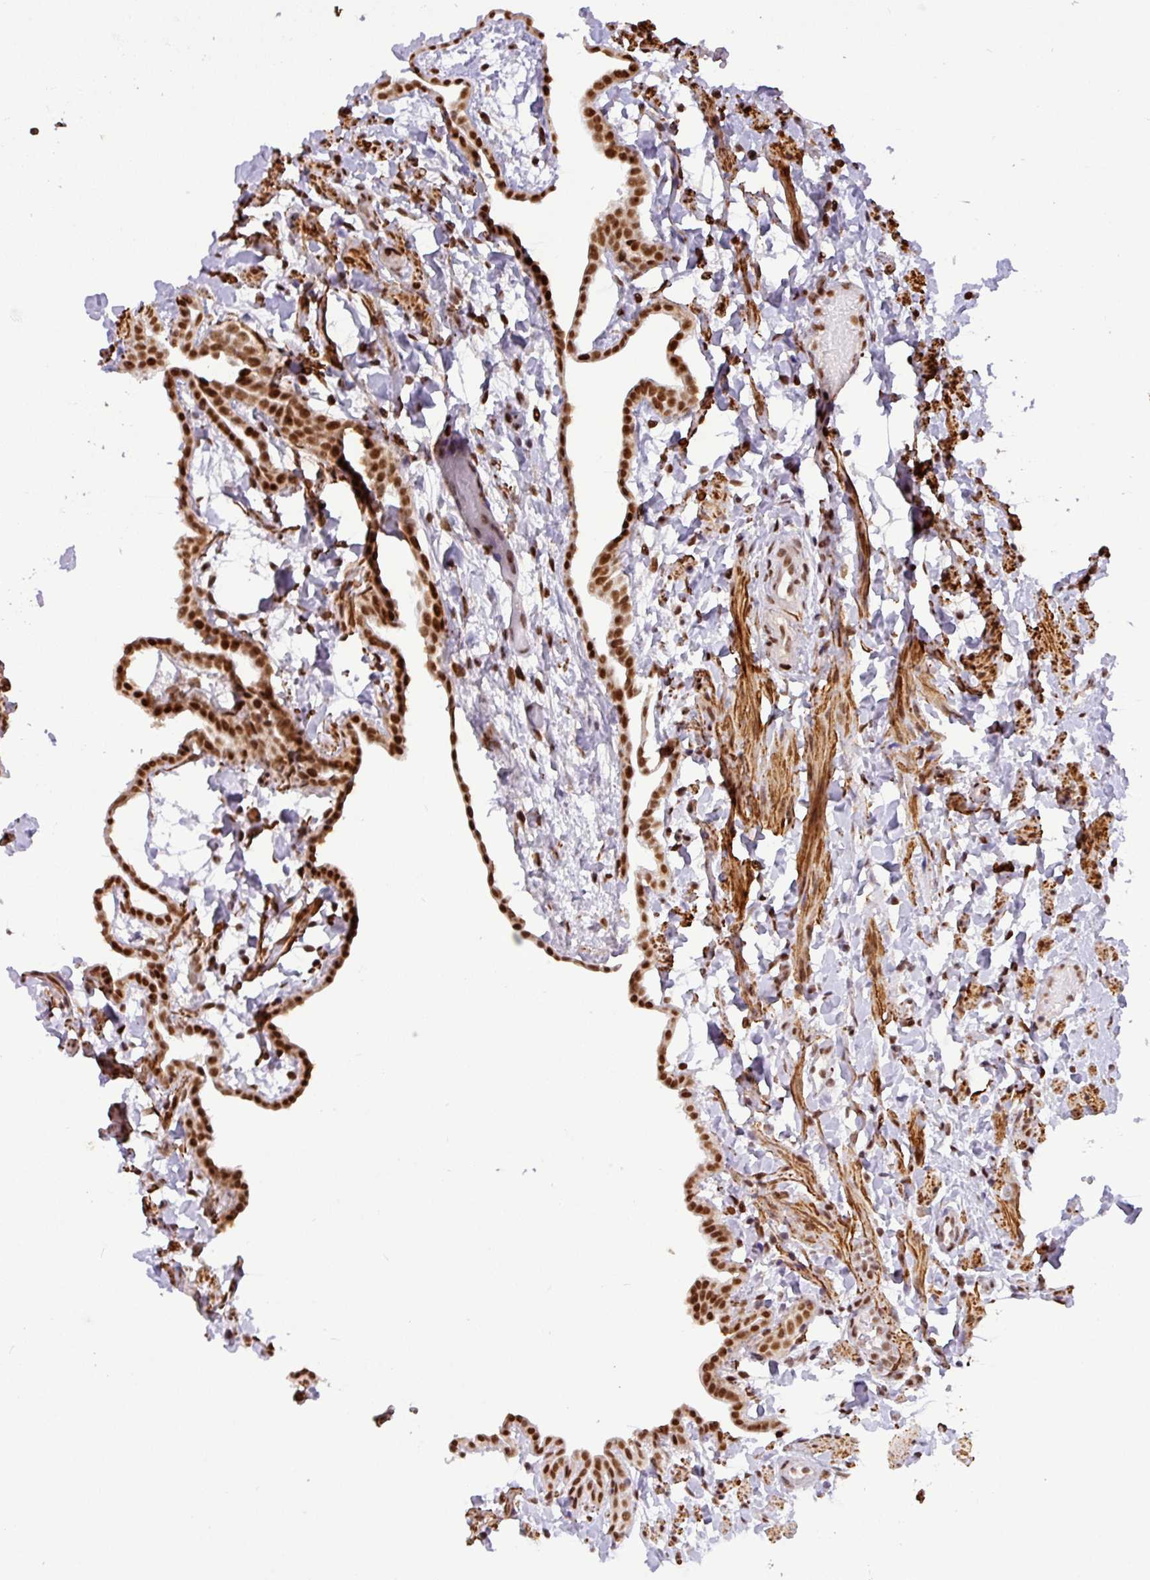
{"staining": {"intensity": "strong", "quantity": ">75%", "location": "nuclear"}, "tissue": "fallopian tube", "cell_type": "Glandular cells", "image_type": "normal", "snomed": [{"axis": "morphology", "description": "Normal tissue, NOS"}, {"axis": "topography", "description": "Fallopian tube"}], "caption": "A photomicrograph of fallopian tube stained for a protein exhibits strong nuclear brown staining in glandular cells.", "gene": "SRSF2", "patient": {"sex": "female", "age": 37}}